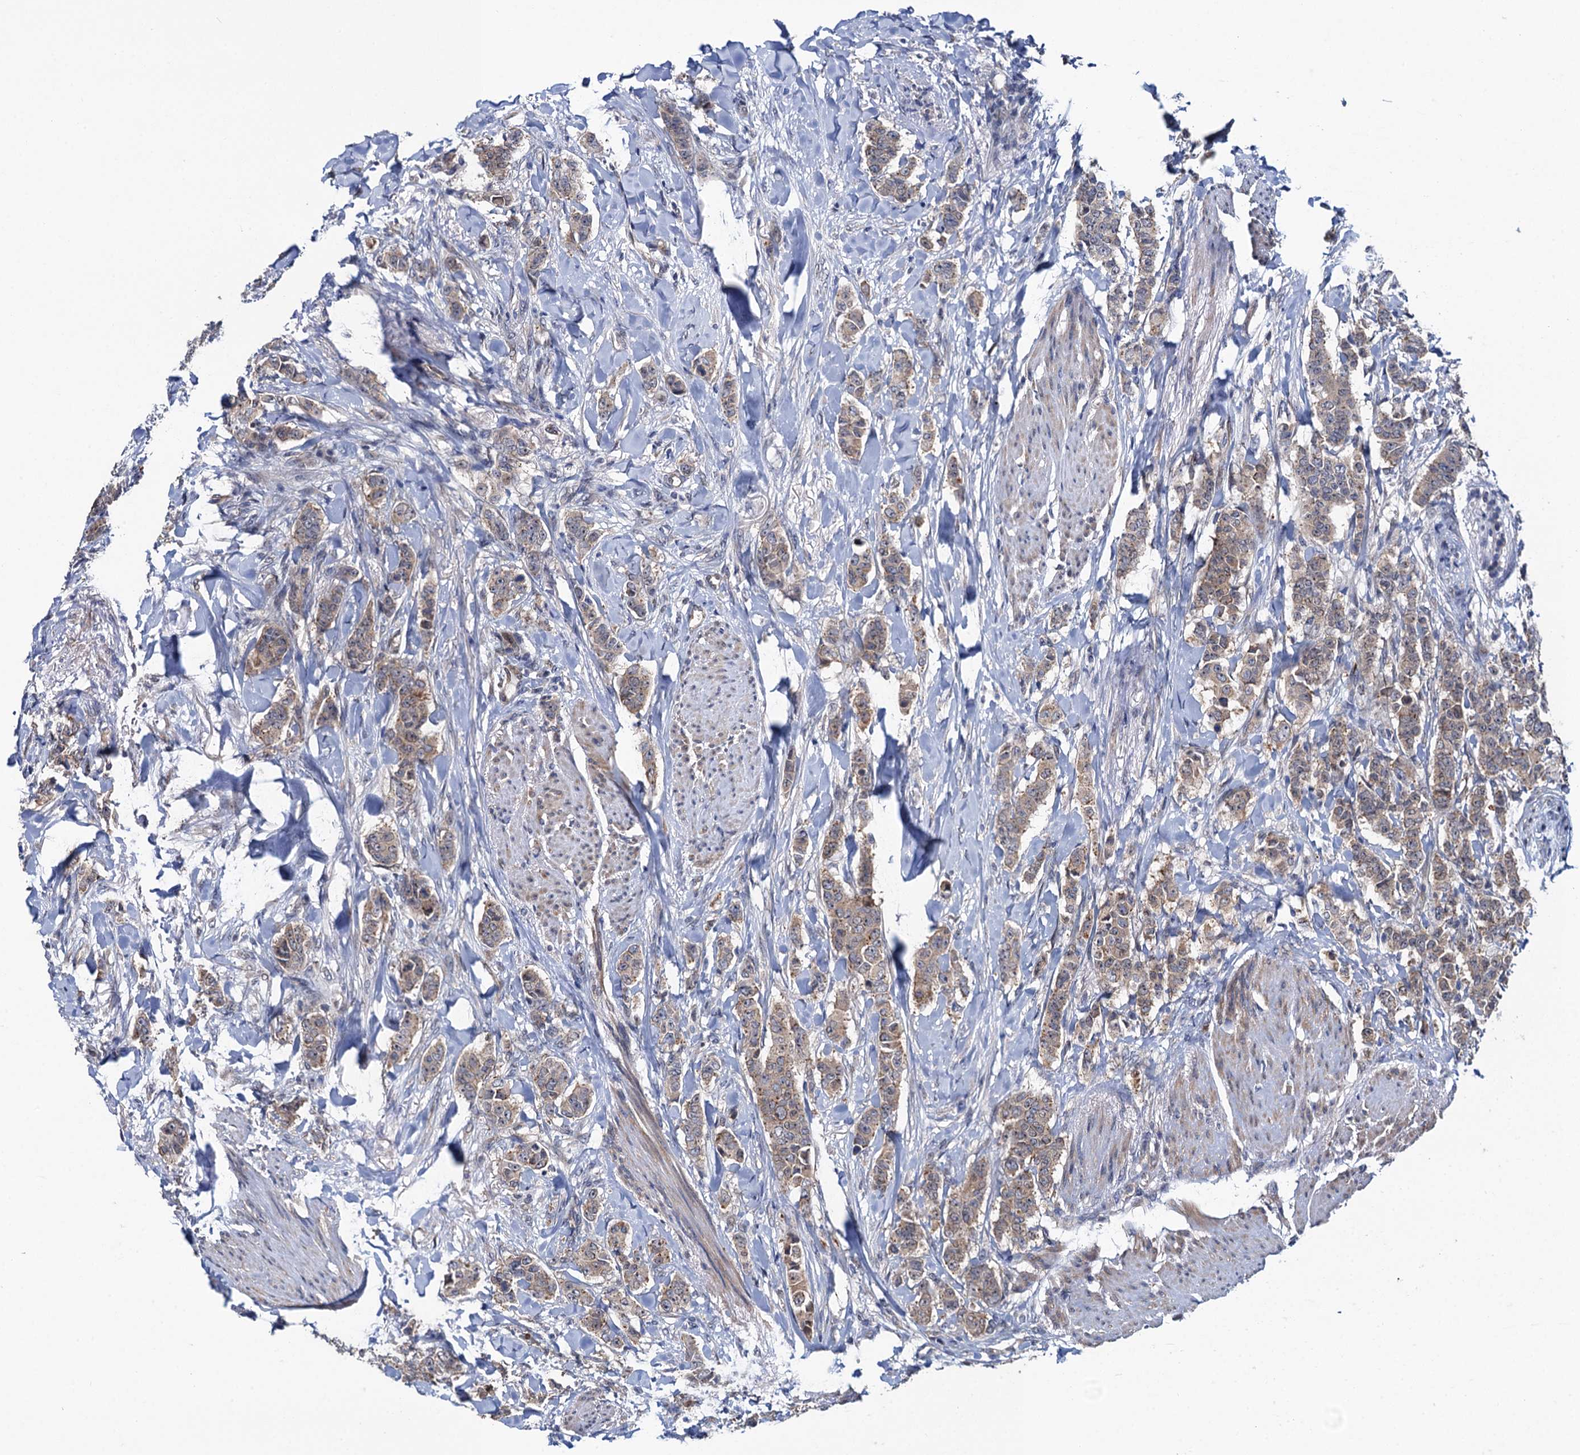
{"staining": {"intensity": "weak", "quantity": ">75%", "location": "cytoplasmic/membranous"}, "tissue": "breast cancer", "cell_type": "Tumor cells", "image_type": "cancer", "snomed": [{"axis": "morphology", "description": "Duct carcinoma"}, {"axis": "topography", "description": "Breast"}], "caption": "Brown immunohistochemical staining in human intraductal carcinoma (breast) exhibits weak cytoplasmic/membranous staining in about >75% of tumor cells.", "gene": "EVX2", "patient": {"sex": "female", "age": 40}}